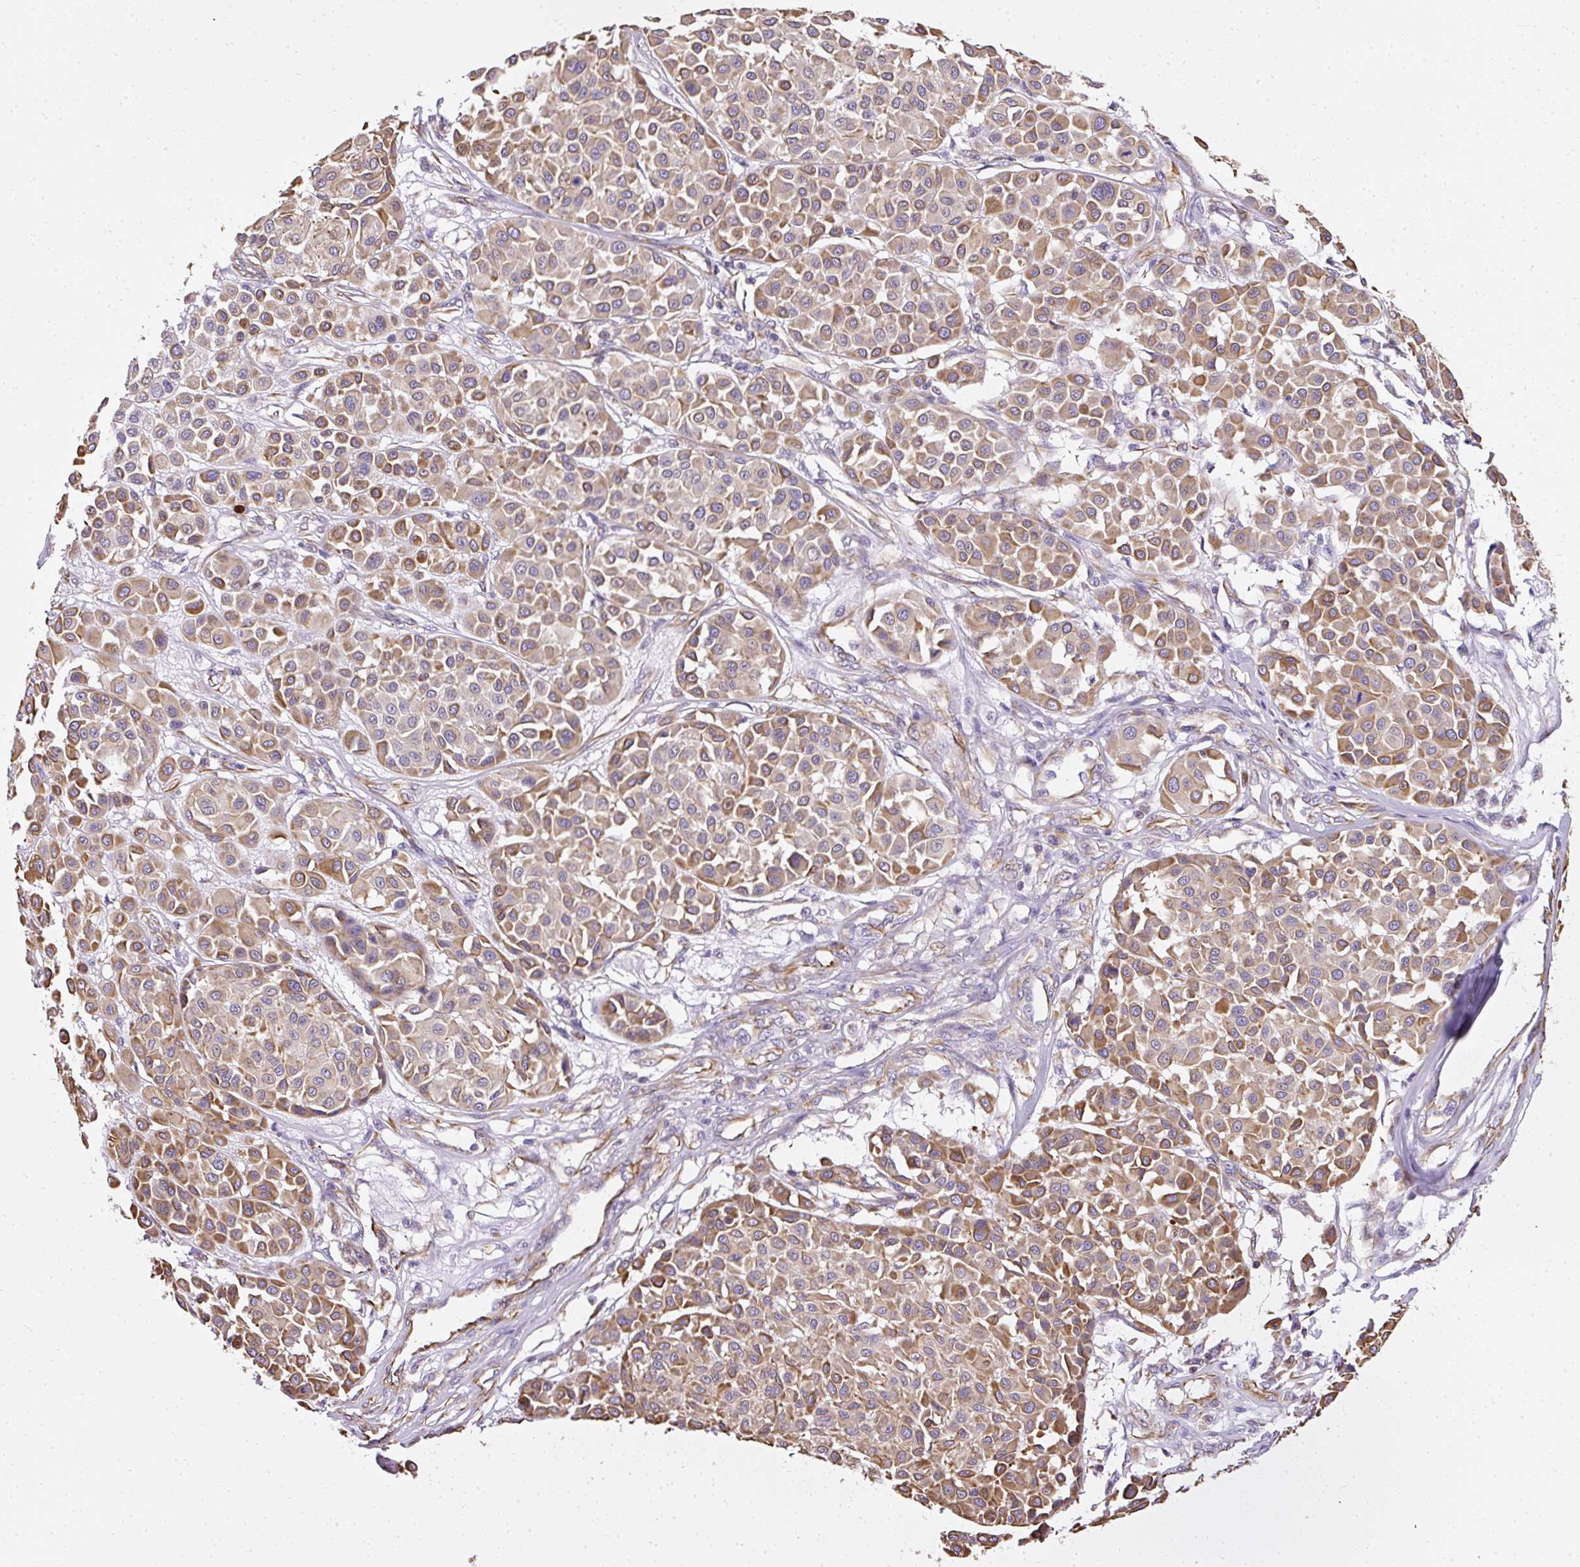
{"staining": {"intensity": "moderate", "quantity": ">75%", "location": "cytoplasmic/membranous"}, "tissue": "melanoma", "cell_type": "Tumor cells", "image_type": "cancer", "snomed": [{"axis": "morphology", "description": "Malignant melanoma, Metastatic site"}, {"axis": "topography", "description": "Soft tissue"}], "caption": "Protein analysis of malignant melanoma (metastatic site) tissue exhibits moderate cytoplasmic/membranous expression in about >75% of tumor cells. Using DAB (3,3'-diaminobenzidine) (brown) and hematoxylin (blue) stains, captured at high magnification using brightfield microscopy.", "gene": "PLS1", "patient": {"sex": "male", "age": 41}}